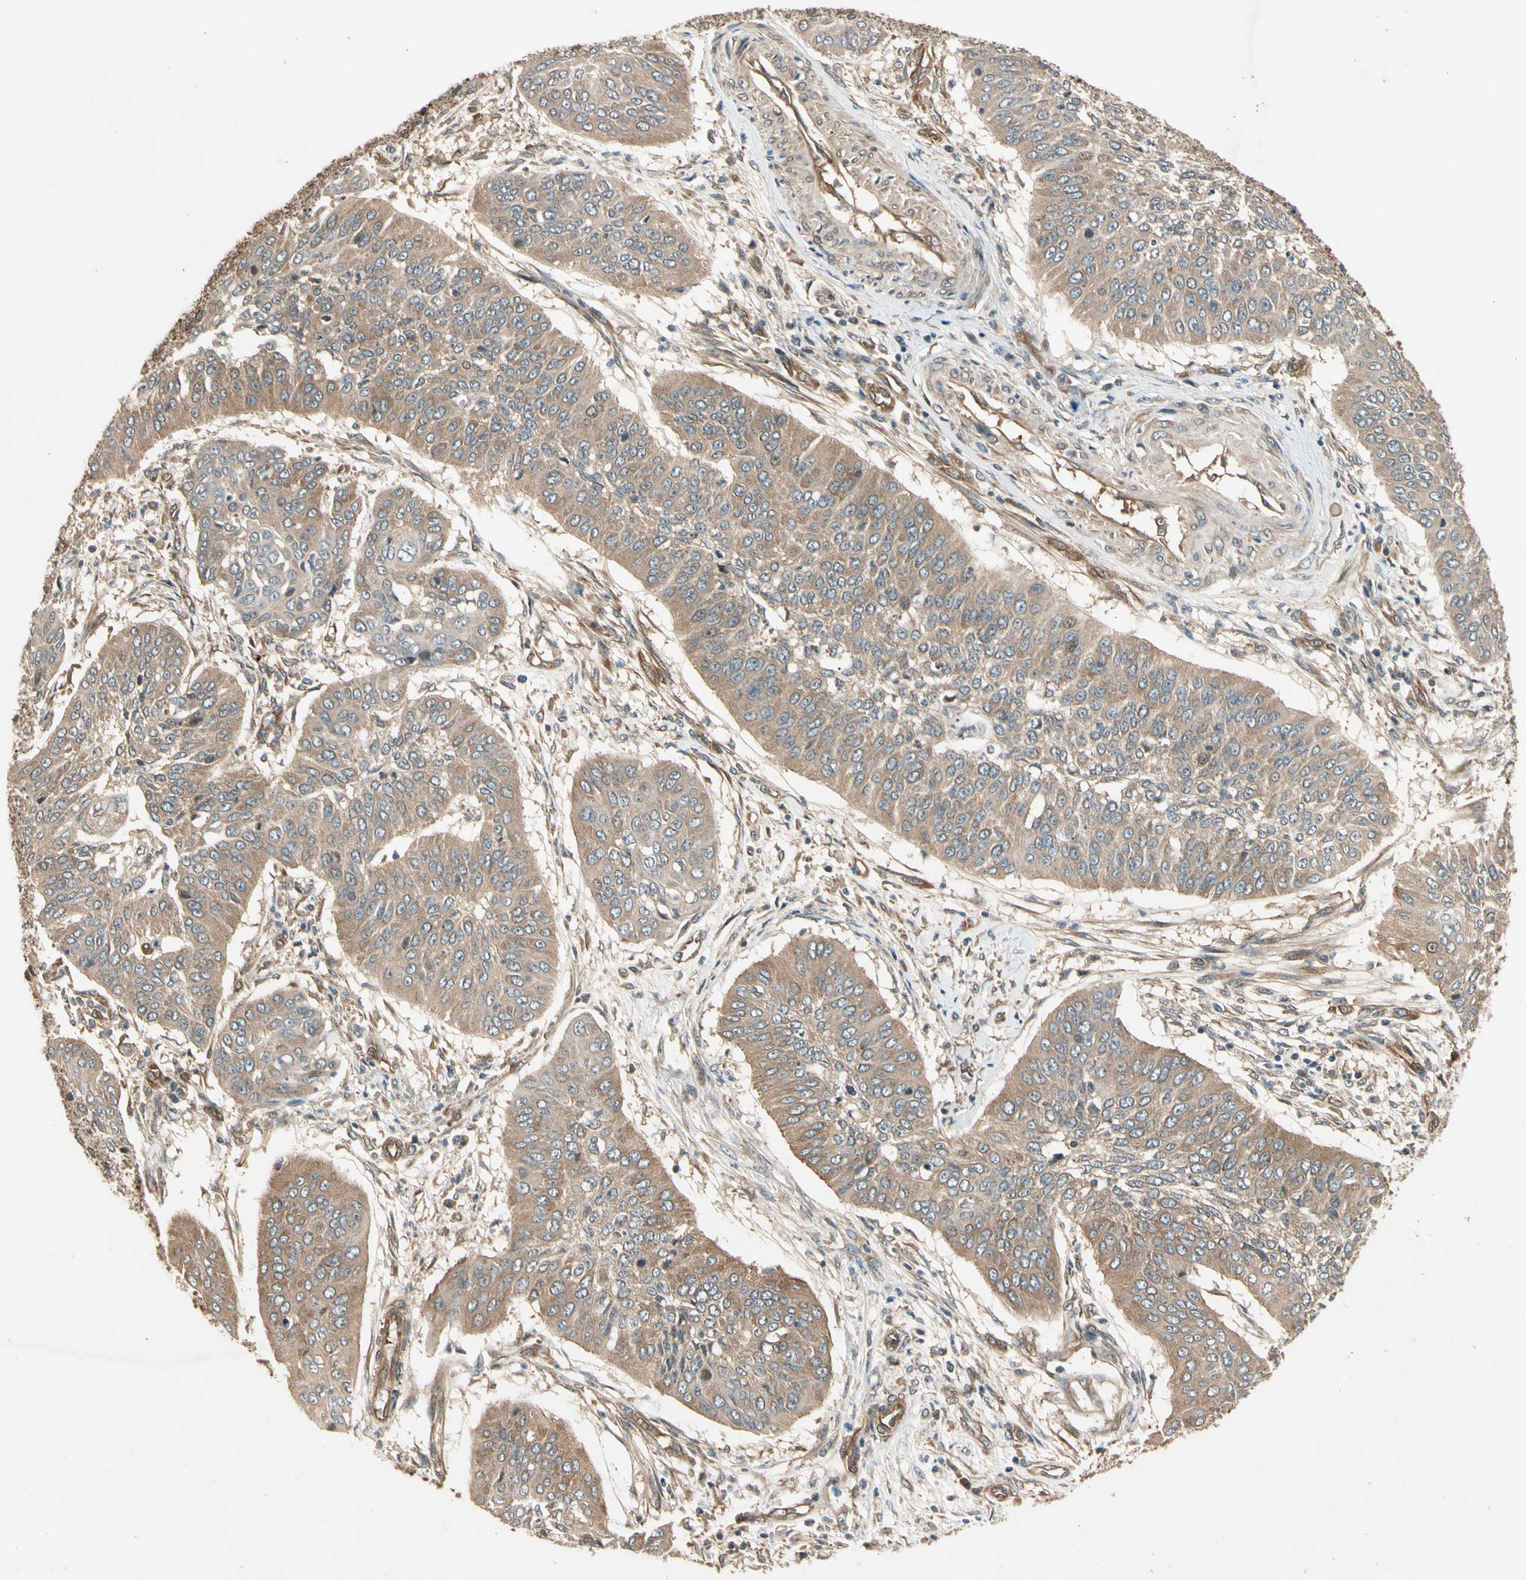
{"staining": {"intensity": "weak", "quantity": ">75%", "location": "cytoplasmic/membranous"}, "tissue": "cervical cancer", "cell_type": "Tumor cells", "image_type": "cancer", "snomed": [{"axis": "morphology", "description": "Normal tissue, NOS"}, {"axis": "morphology", "description": "Squamous cell carcinoma, NOS"}, {"axis": "topography", "description": "Cervix"}], "caption": "The photomicrograph displays immunohistochemical staining of cervical cancer. There is weak cytoplasmic/membranous expression is appreciated in approximately >75% of tumor cells.", "gene": "ROCK2", "patient": {"sex": "female", "age": 39}}